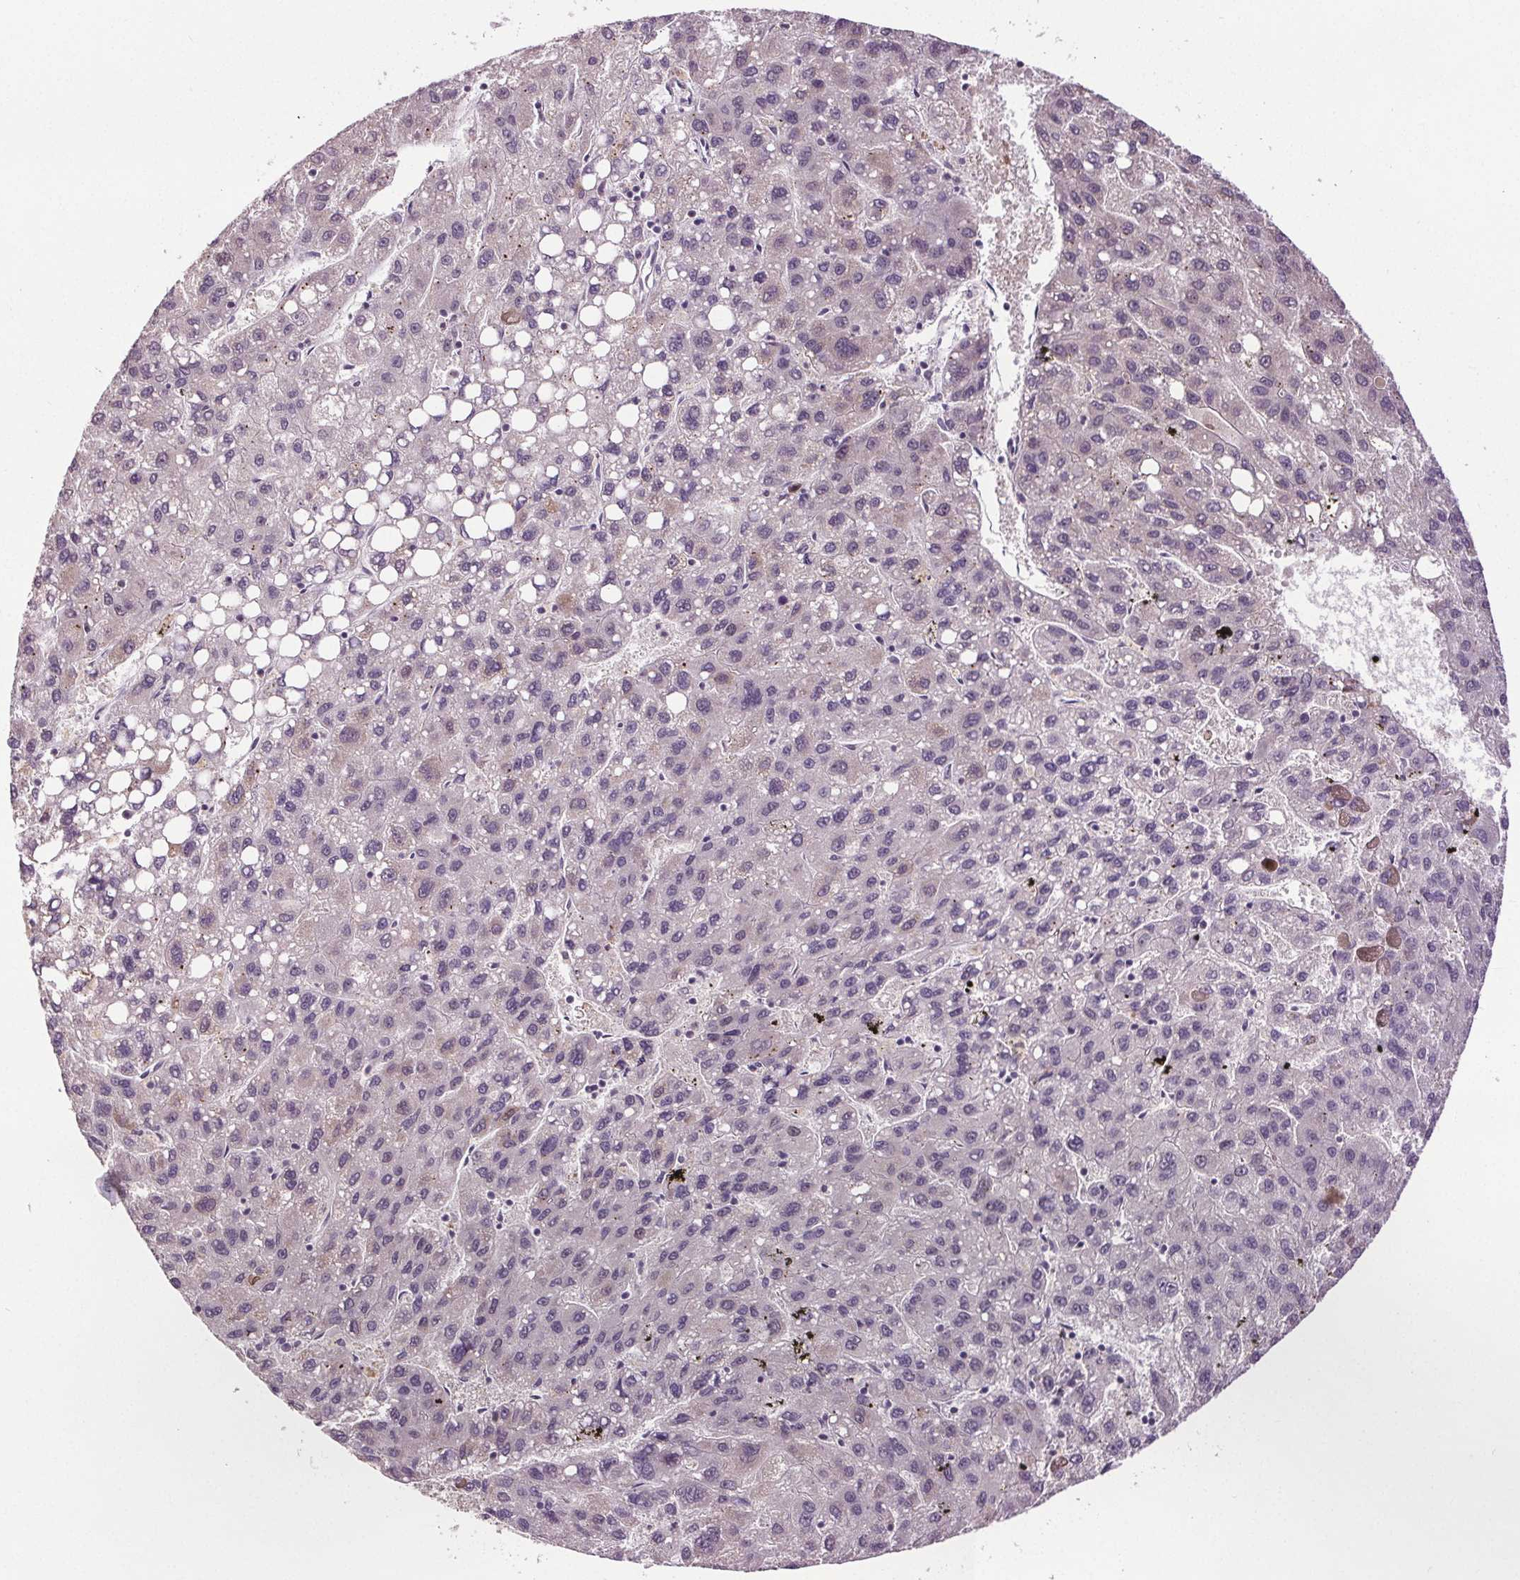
{"staining": {"intensity": "negative", "quantity": "none", "location": "none"}, "tissue": "liver cancer", "cell_type": "Tumor cells", "image_type": "cancer", "snomed": [{"axis": "morphology", "description": "Carcinoma, Hepatocellular, NOS"}, {"axis": "topography", "description": "Liver"}], "caption": "High power microscopy histopathology image of an immunohistochemistry micrograph of liver hepatocellular carcinoma, revealing no significant expression in tumor cells. Nuclei are stained in blue.", "gene": "CENPF", "patient": {"sex": "female", "age": 82}}